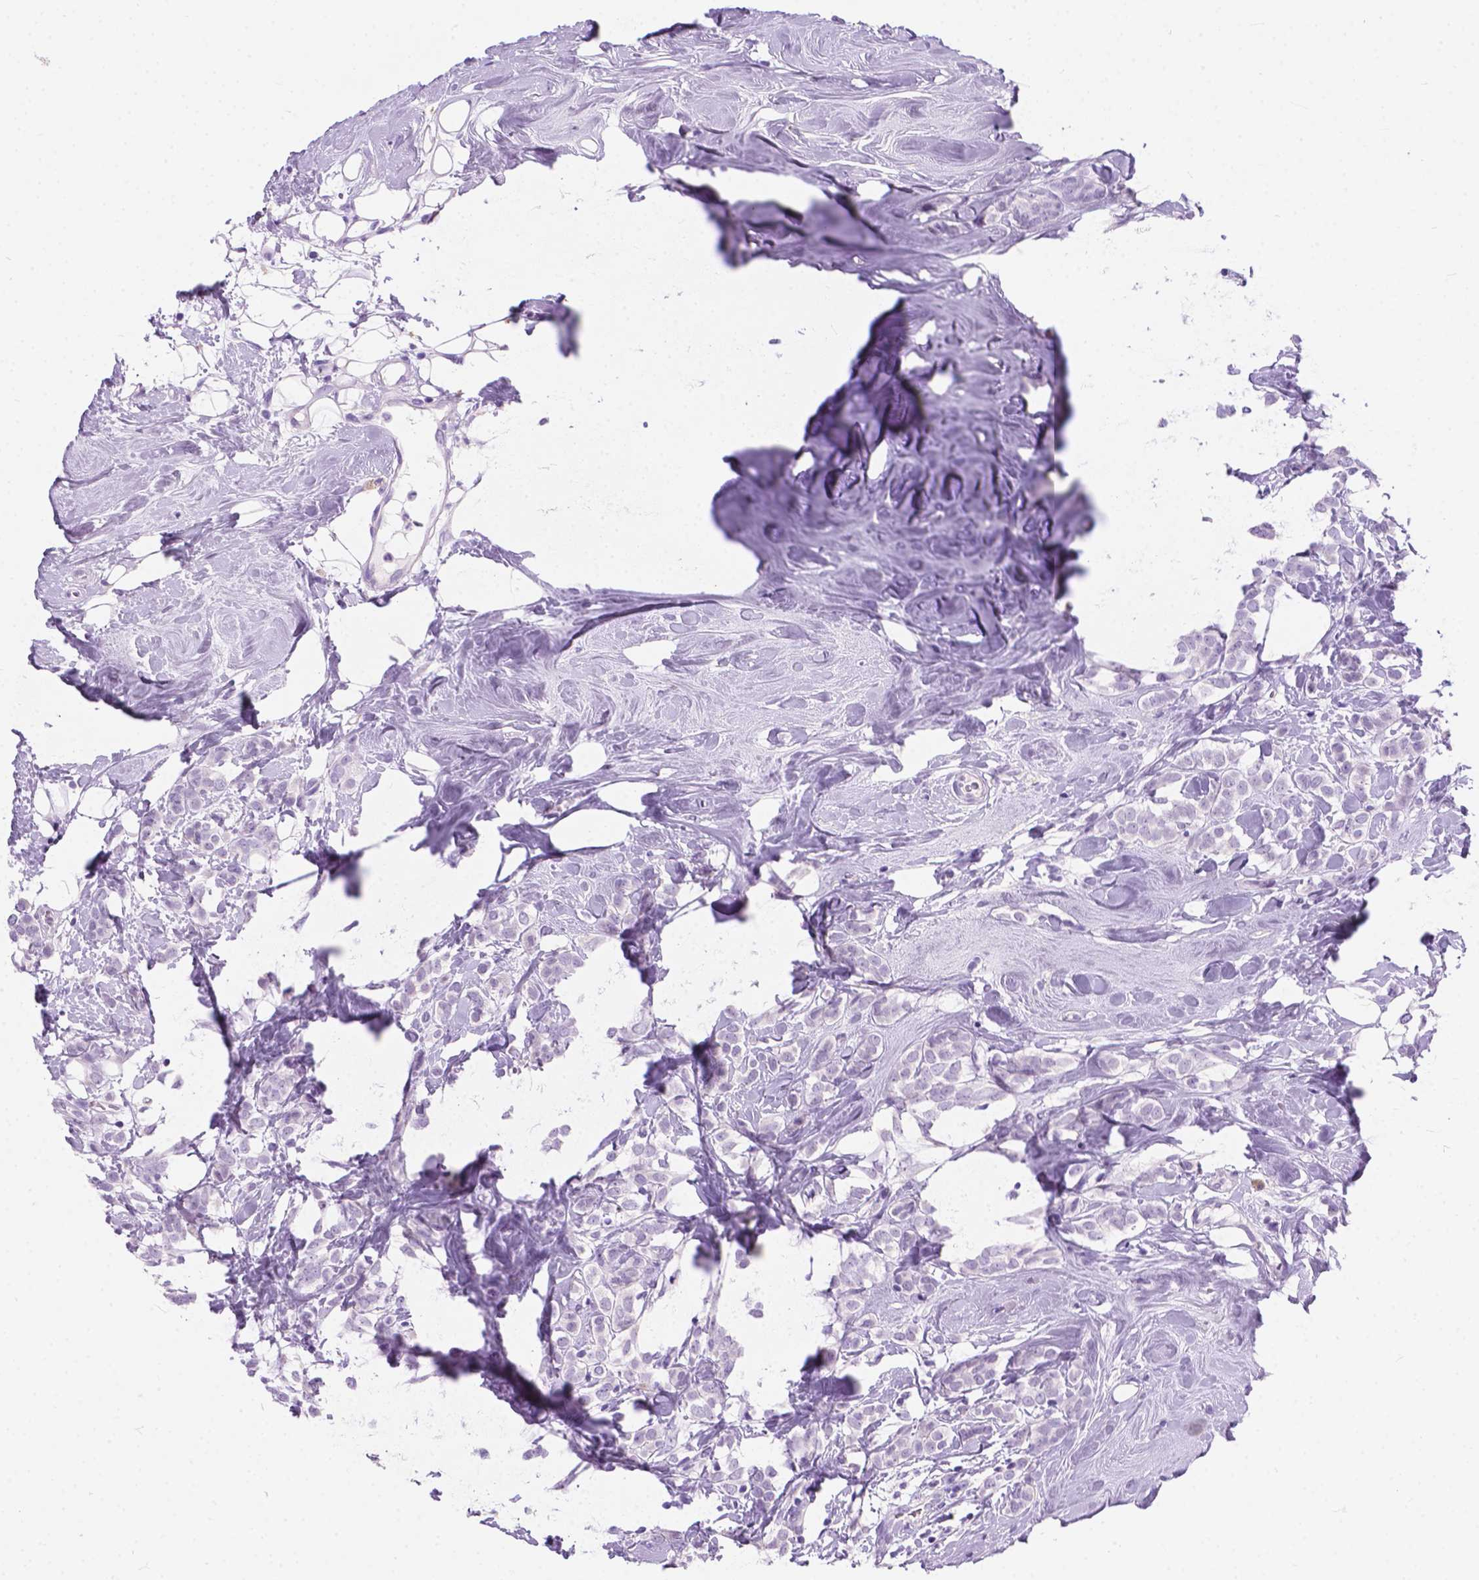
{"staining": {"intensity": "negative", "quantity": "none", "location": "none"}, "tissue": "breast cancer", "cell_type": "Tumor cells", "image_type": "cancer", "snomed": [{"axis": "morphology", "description": "Lobular carcinoma"}, {"axis": "topography", "description": "Breast"}], "caption": "Photomicrograph shows no protein expression in tumor cells of lobular carcinoma (breast) tissue.", "gene": "ARMS2", "patient": {"sex": "female", "age": 49}}